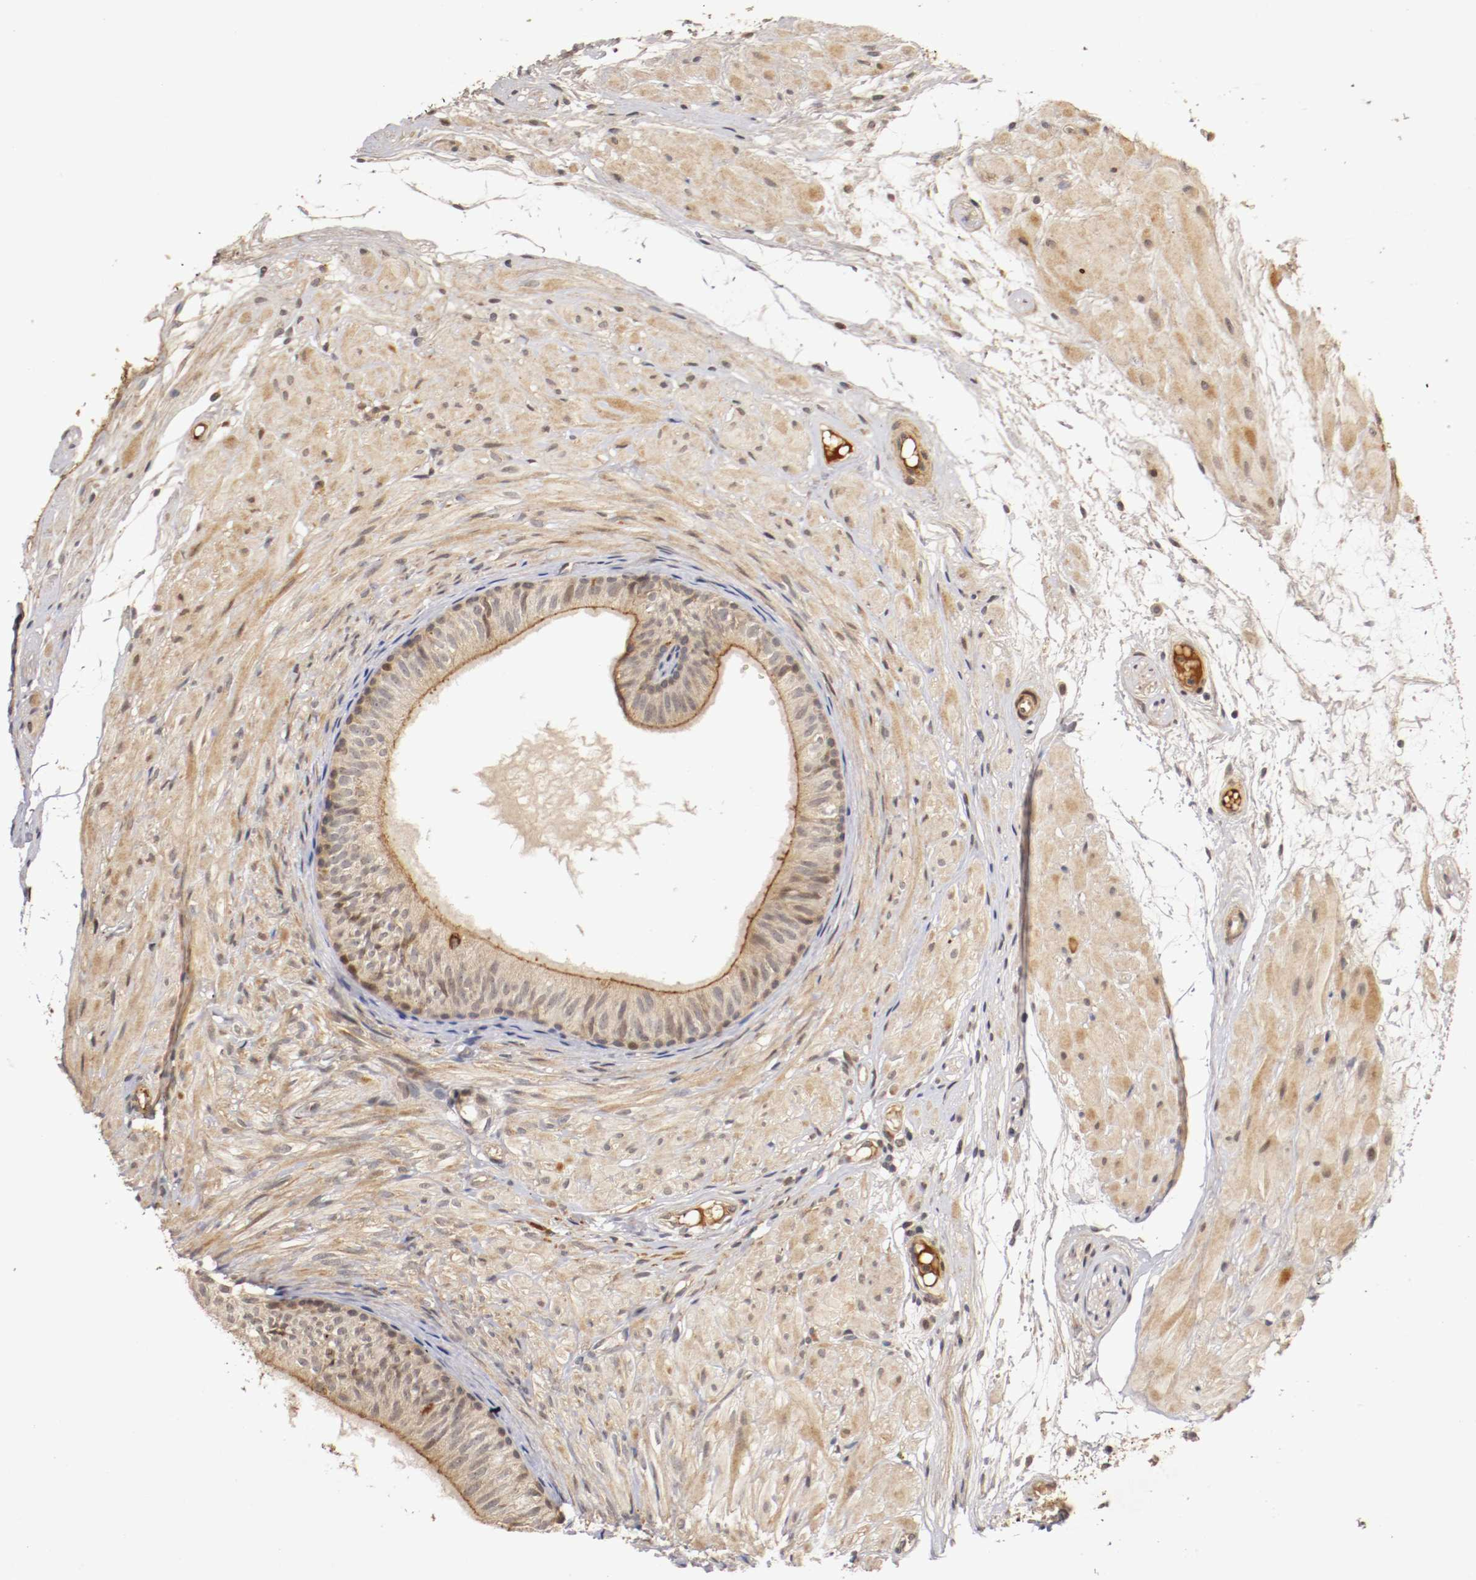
{"staining": {"intensity": "moderate", "quantity": ">75%", "location": "cytoplasmic/membranous,nuclear"}, "tissue": "epididymis", "cell_type": "Glandular cells", "image_type": "normal", "snomed": [{"axis": "morphology", "description": "Normal tissue, NOS"}, {"axis": "morphology", "description": "Atrophy, NOS"}, {"axis": "topography", "description": "Testis"}, {"axis": "topography", "description": "Epididymis"}], "caption": "Glandular cells show moderate cytoplasmic/membranous,nuclear staining in approximately >75% of cells in normal epididymis.", "gene": "TNFRSF1B", "patient": {"sex": "male", "age": 18}}